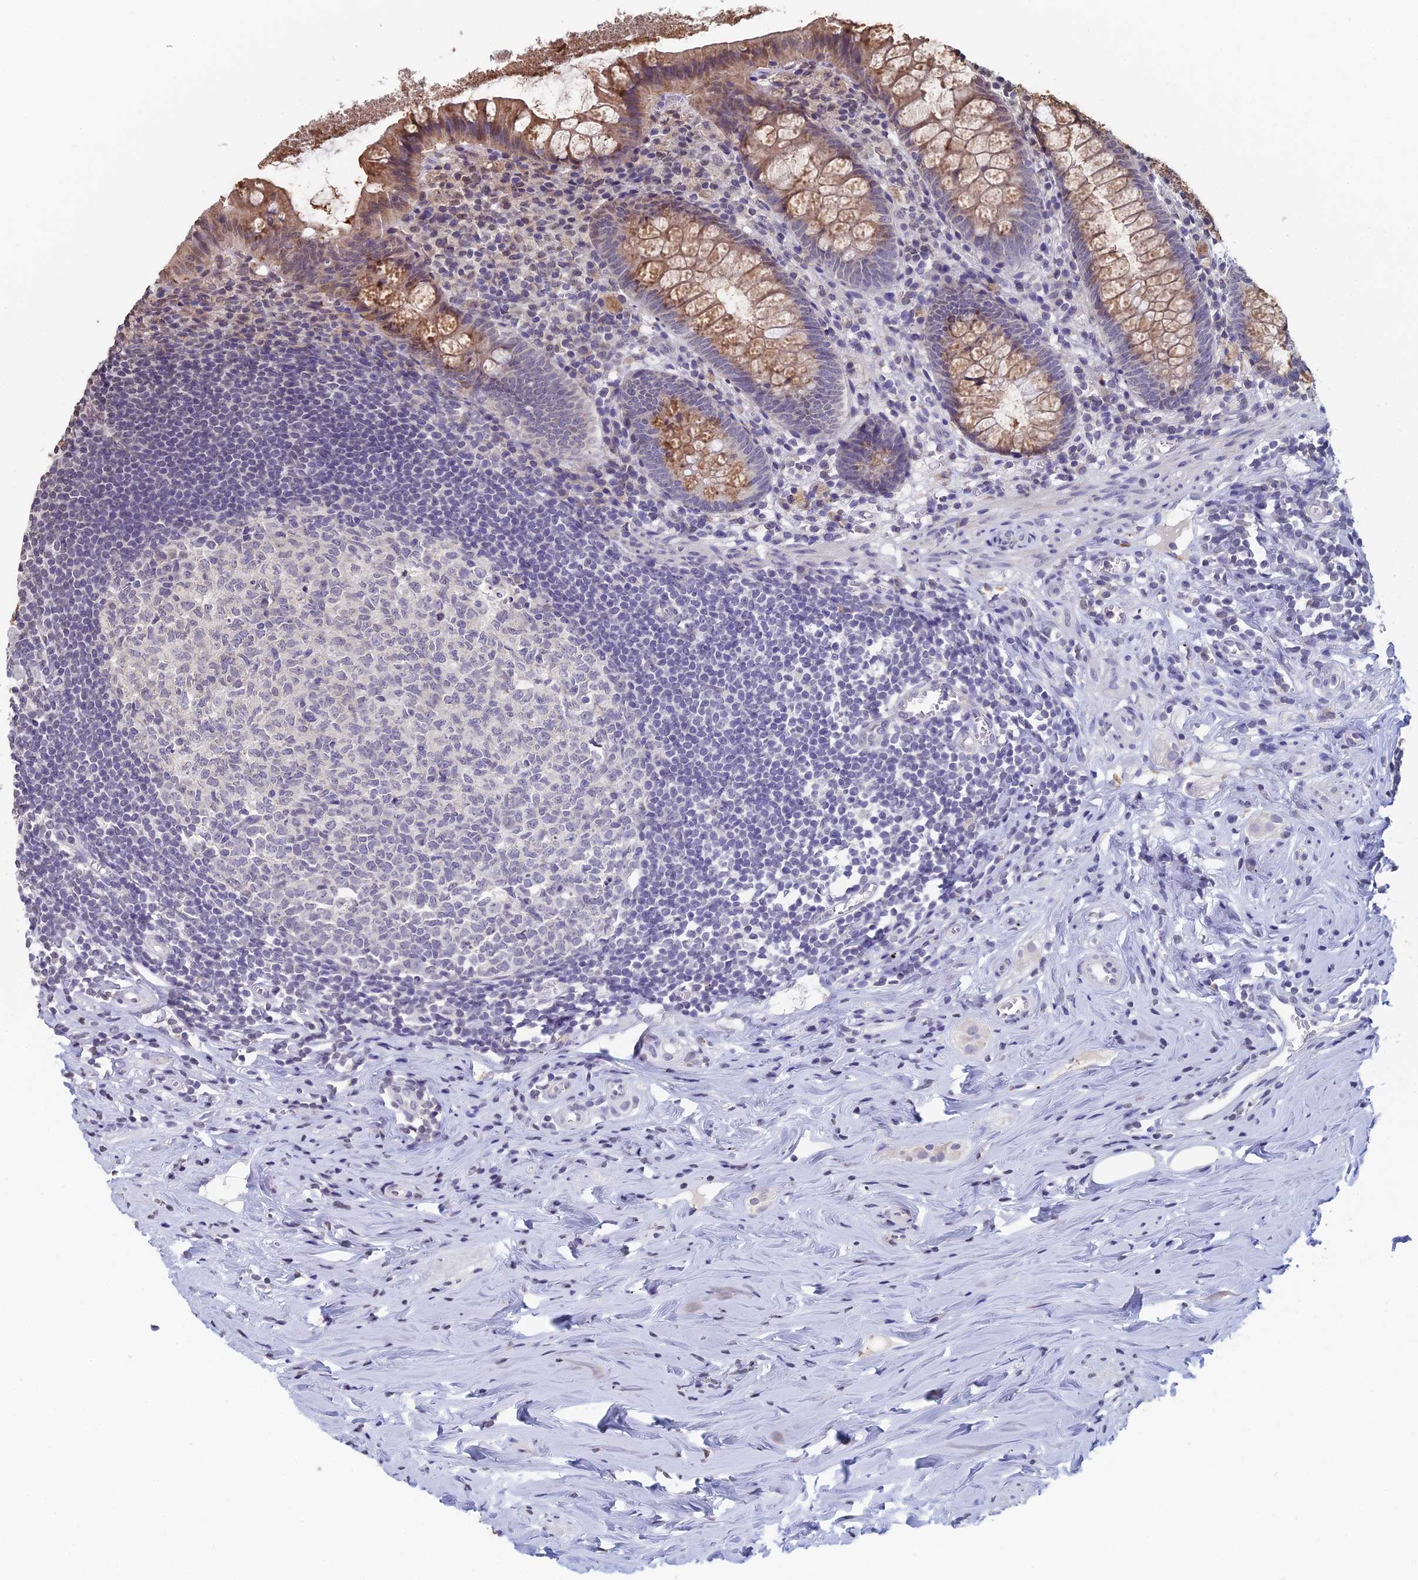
{"staining": {"intensity": "moderate", "quantity": "25%-75%", "location": "cytoplasmic/membranous"}, "tissue": "appendix", "cell_type": "Glandular cells", "image_type": "normal", "snomed": [{"axis": "morphology", "description": "Normal tissue, NOS"}, {"axis": "topography", "description": "Appendix"}], "caption": "This is an image of immunohistochemistry staining of normal appendix, which shows moderate expression in the cytoplasmic/membranous of glandular cells.", "gene": "PRR22", "patient": {"sex": "female", "age": 51}}